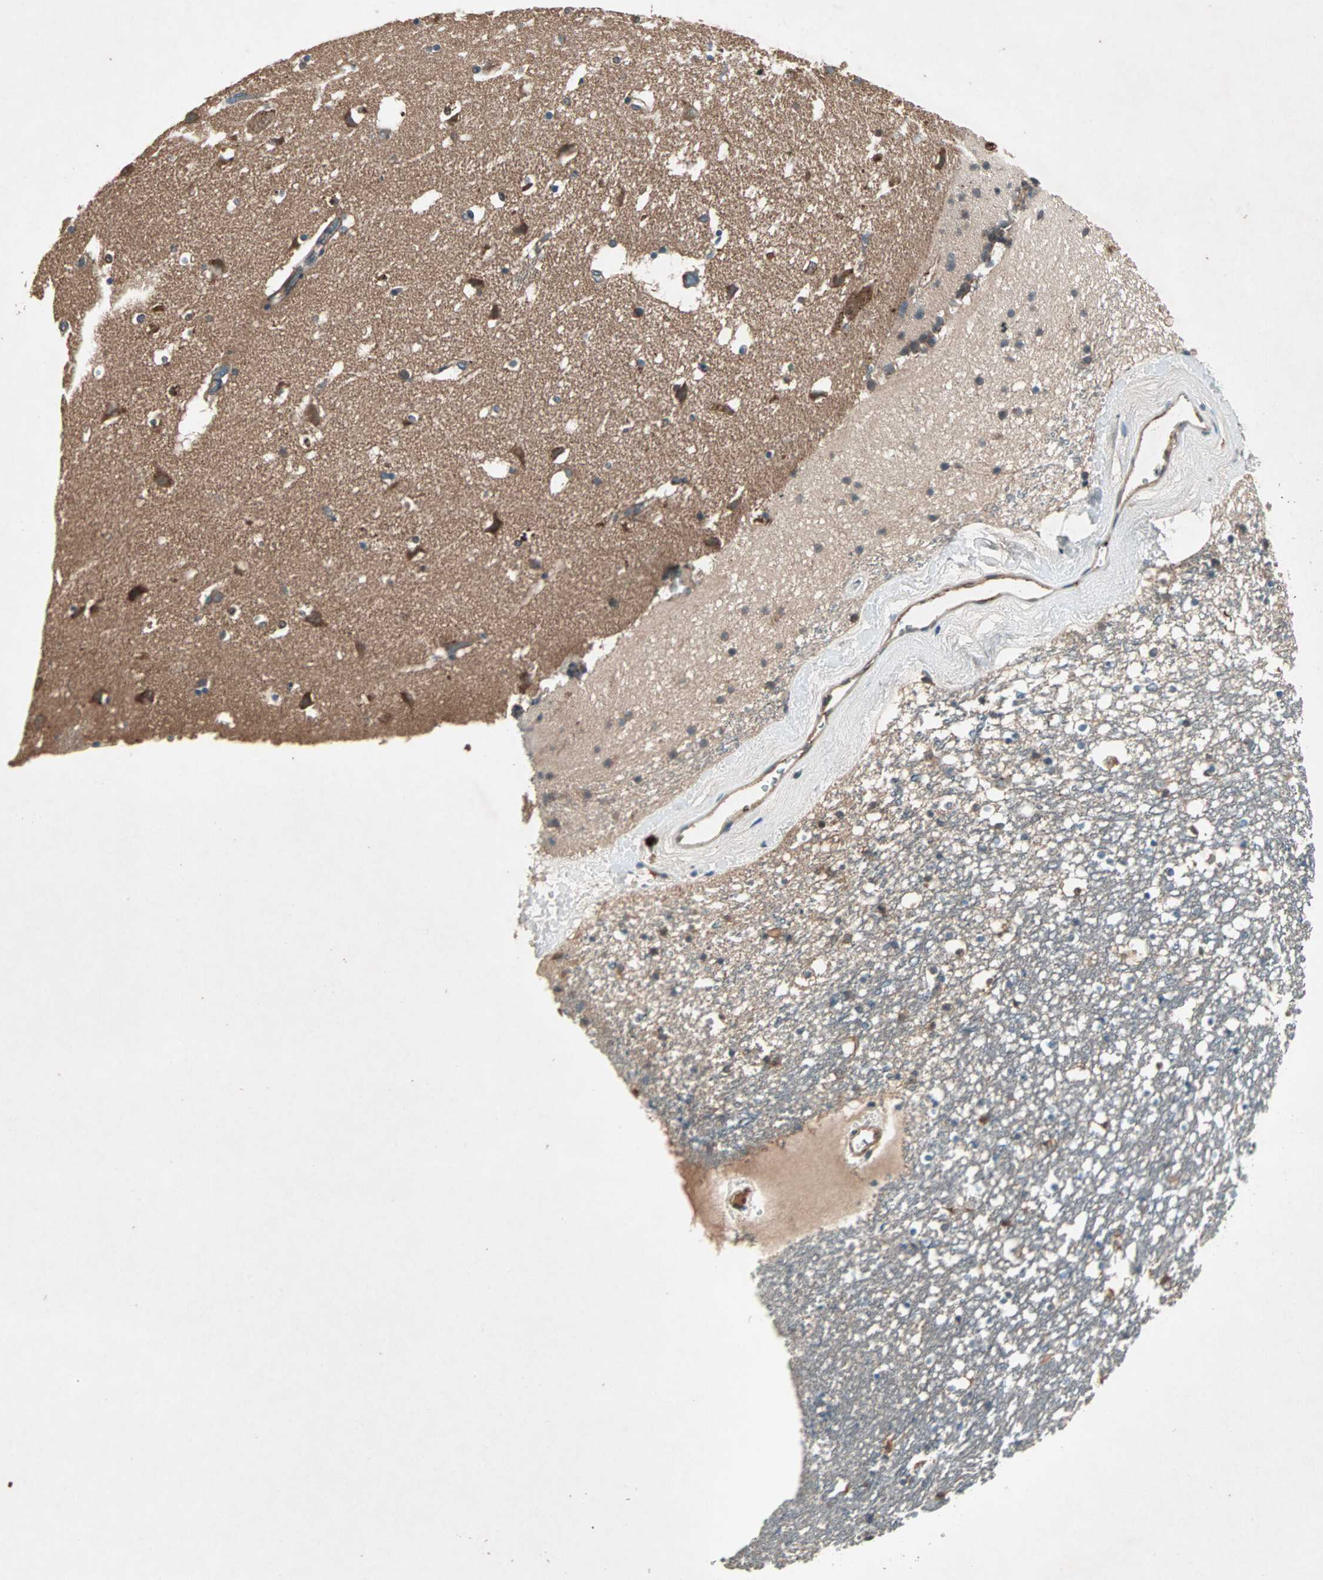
{"staining": {"intensity": "negative", "quantity": "none", "location": "none"}, "tissue": "caudate", "cell_type": "Glial cells", "image_type": "normal", "snomed": [{"axis": "morphology", "description": "Normal tissue, NOS"}, {"axis": "topography", "description": "Lateral ventricle wall"}], "caption": "The micrograph displays no significant expression in glial cells of caudate.", "gene": "SDSL", "patient": {"sex": "male", "age": 45}}